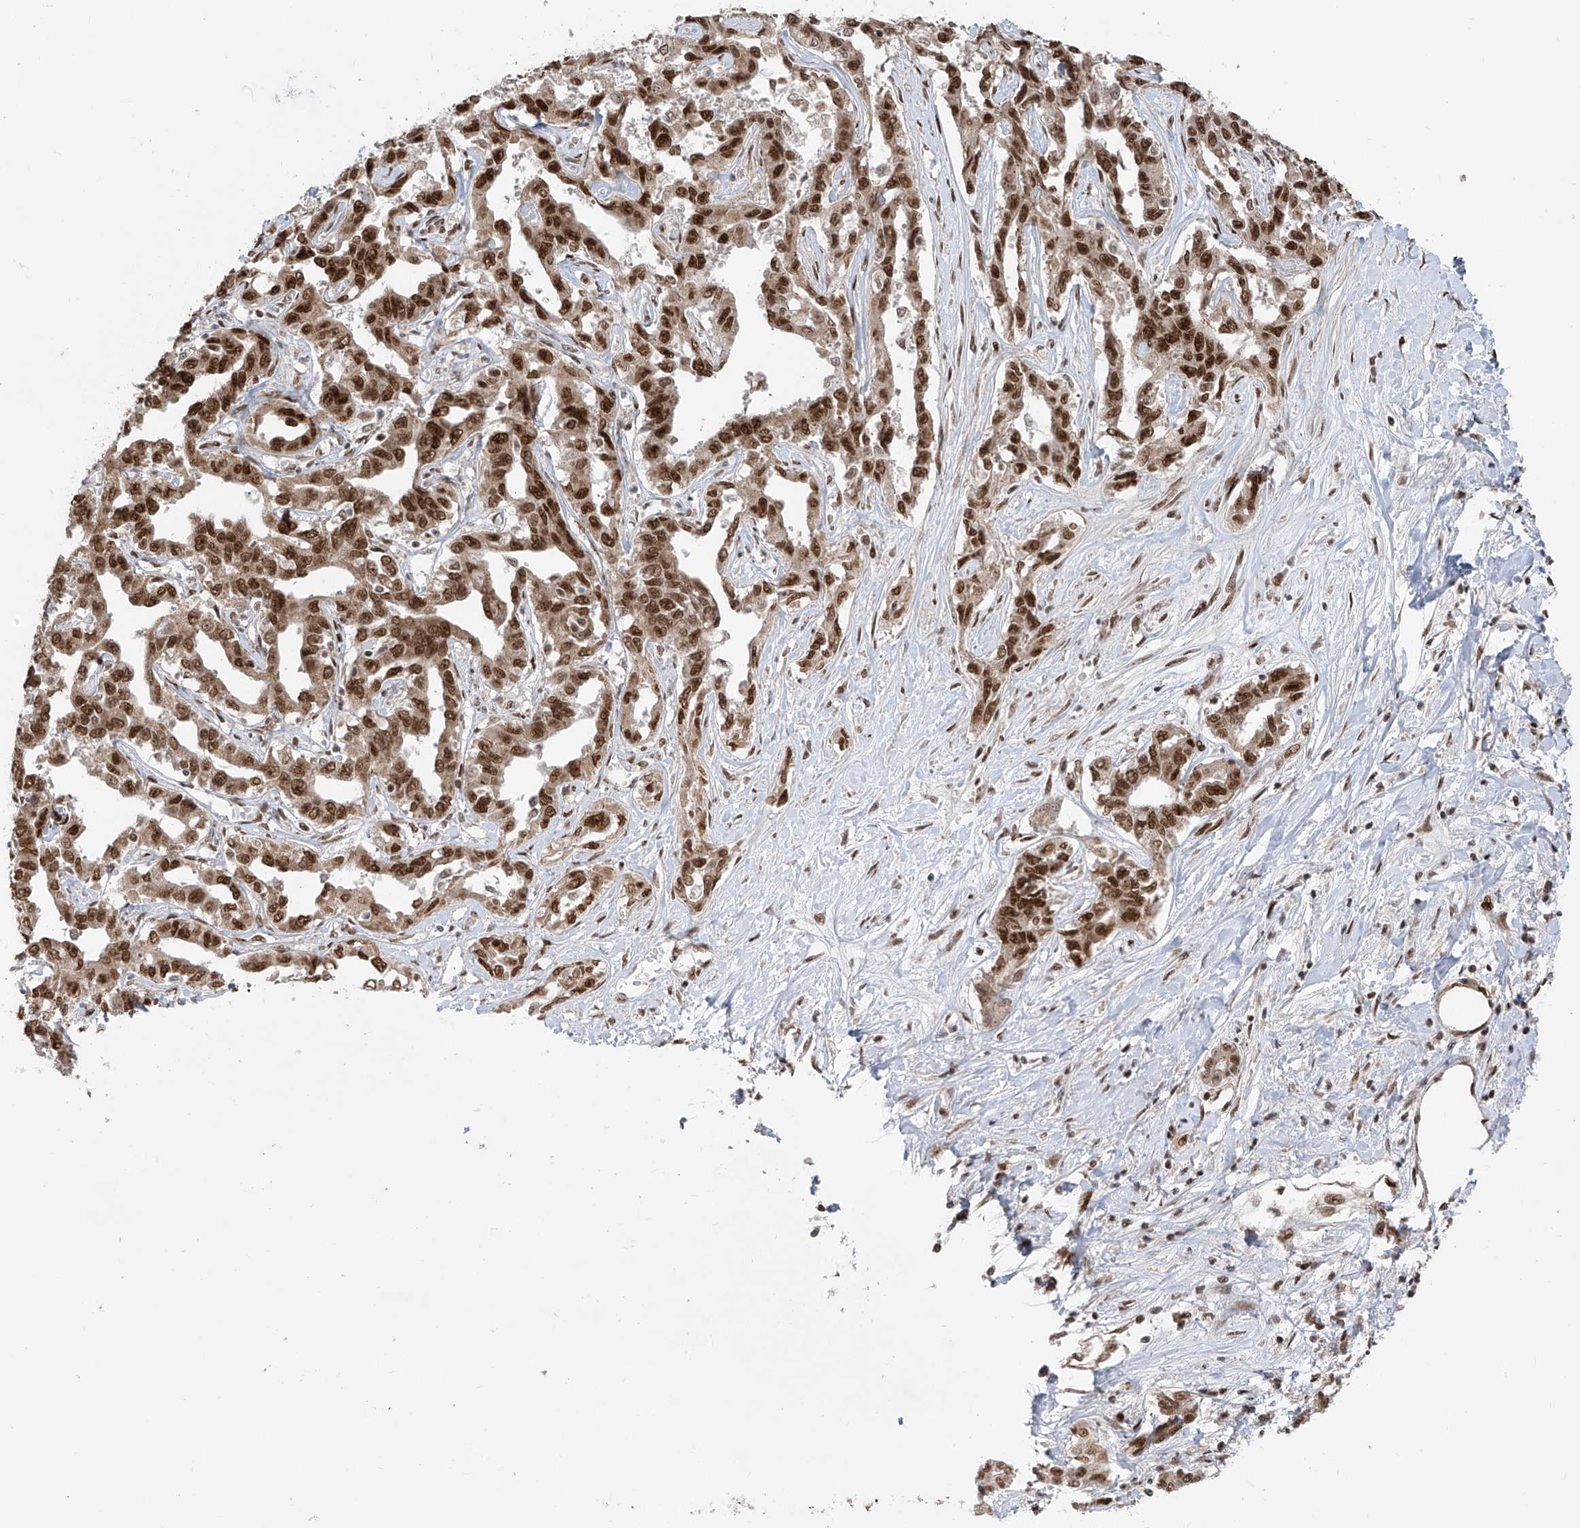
{"staining": {"intensity": "strong", "quantity": ">75%", "location": "nuclear"}, "tissue": "liver cancer", "cell_type": "Tumor cells", "image_type": "cancer", "snomed": [{"axis": "morphology", "description": "Cholangiocarcinoma"}, {"axis": "topography", "description": "Liver"}], "caption": "Brown immunohistochemical staining in liver cancer (cholangiocarcinoma) reveals strong nuclear expression in approximately >75% of tumor cells.", "gene": "ARHGEF3", "patient": {"sex": "male", "age": 59}}